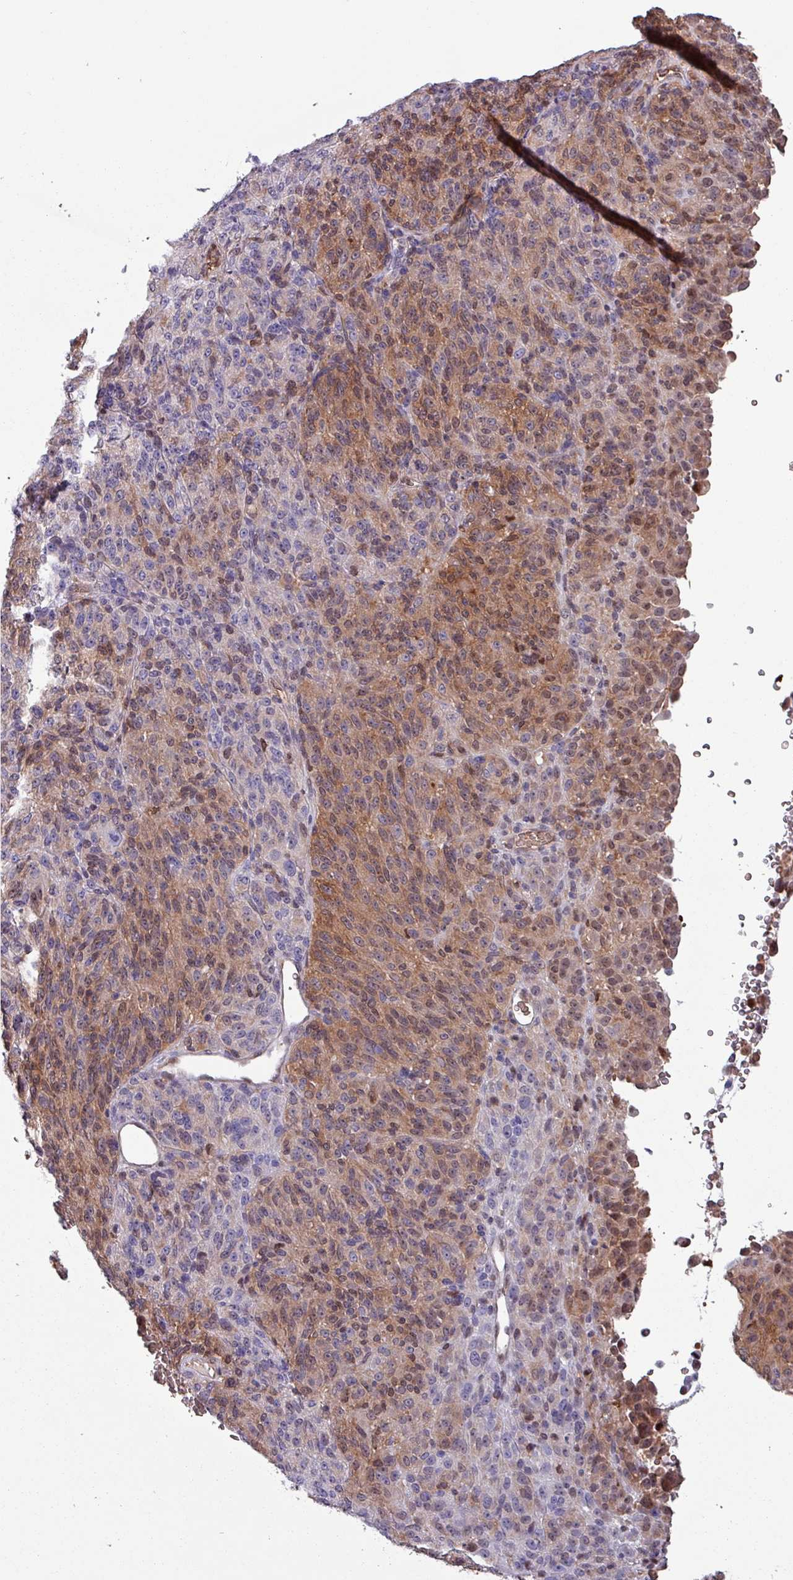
{"staining": {"intensity": "moderate", "quantity": "25%-75%", "location": "cytoplasmic/membranous,nuclear"}, "tissue": "melanoma", "cell_type": "Tumor cells", "image_type": "cancer", "snomed": [{"axis": "morphology", "description": "Malignant melanoma, Metastatic site"}, {"axis": "topography", "description": "Brain"}], "caption": "Protein expression by immunohistochemistry (IHC) exhibits moderate cytoplasmic/membranous and nuclear positivity in approximately 25%-75% of tumor cells in malignant melanoma (metastatic site).", "gene": "PSMB8", "patient": {"sex": "female", "age": 56}}